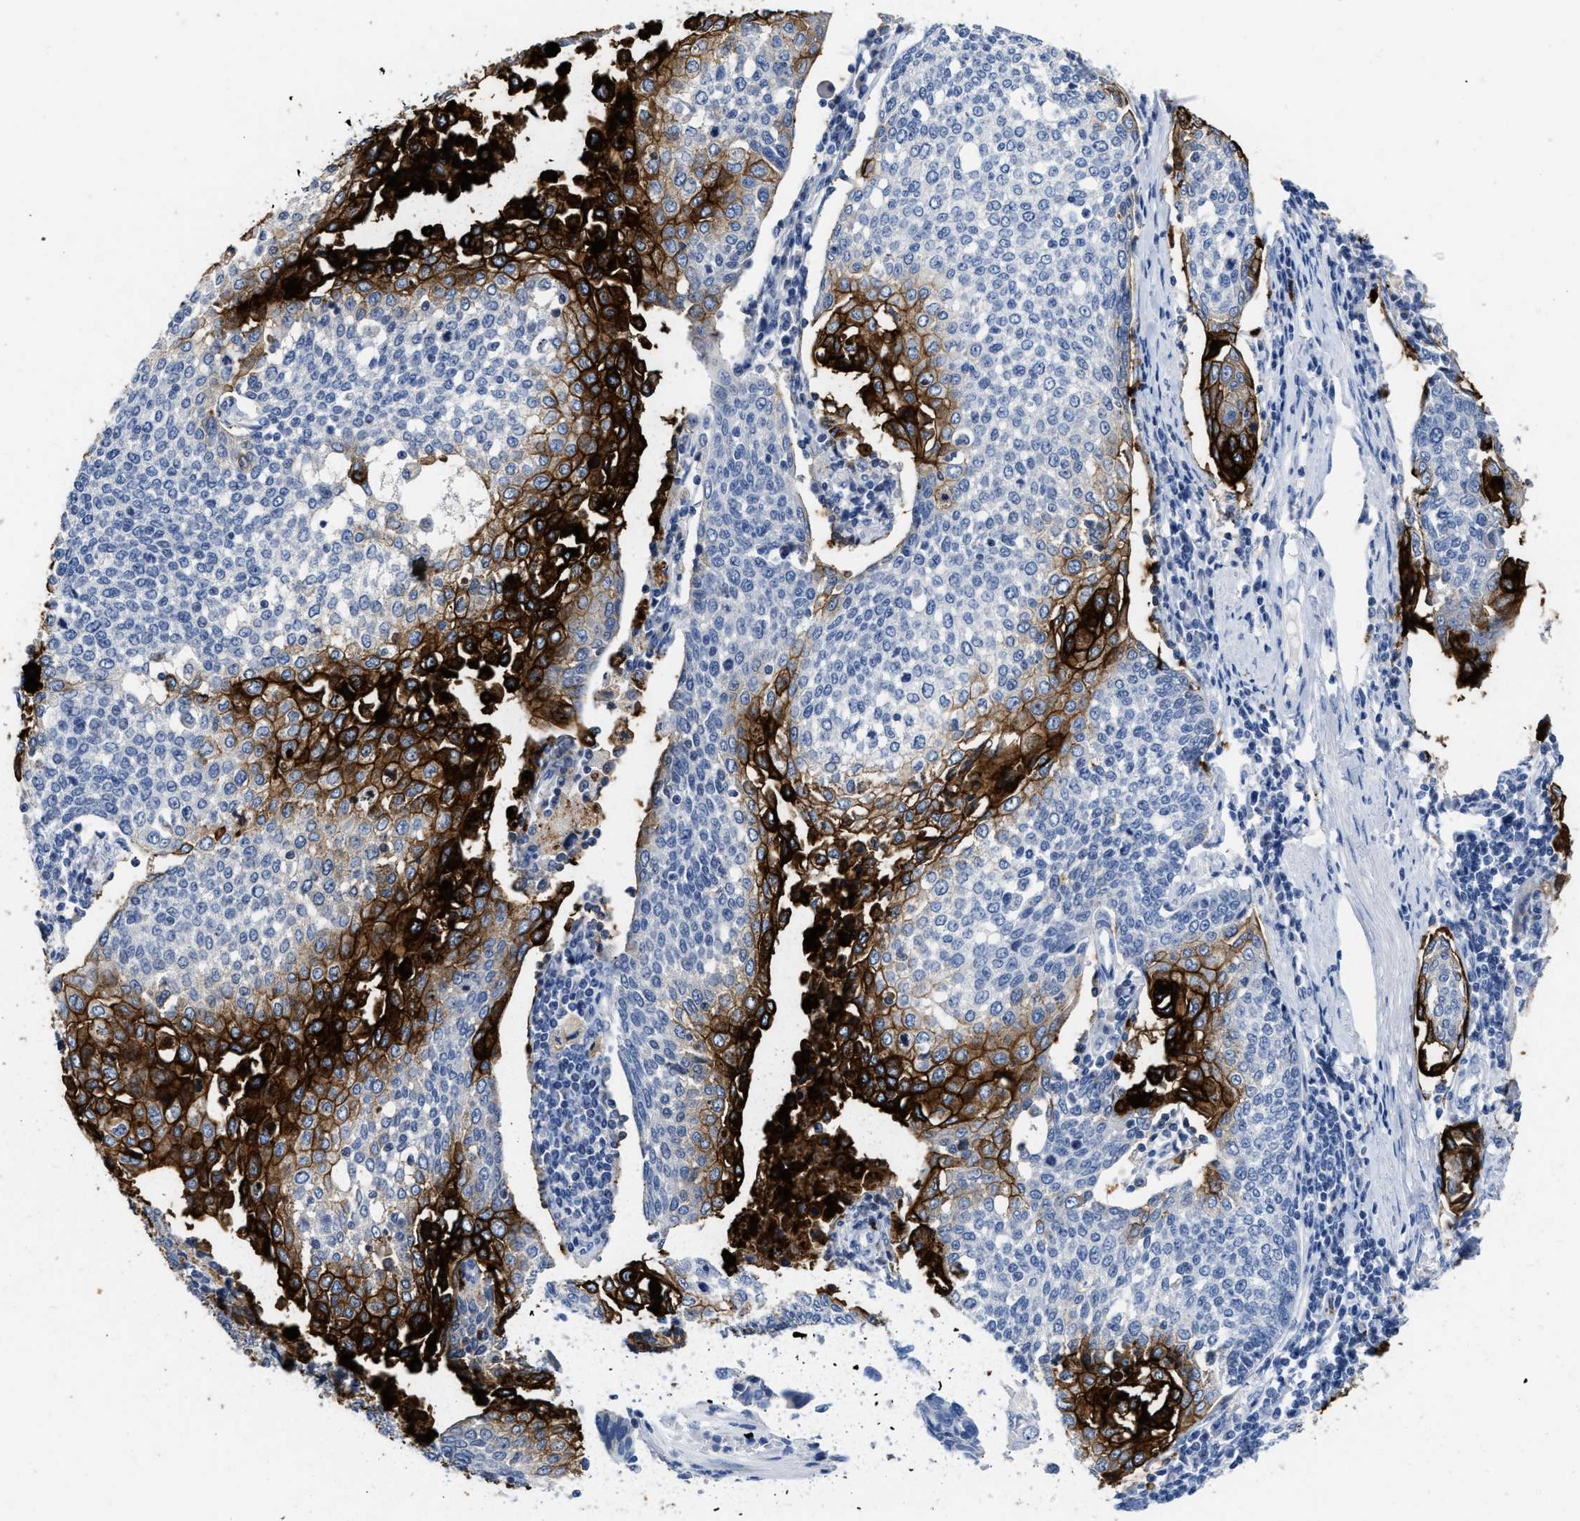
{"staining": {"intensity": "strong", "quantity": "25%-75%", "location": "cytoplasmic/membranous"}, "tissue": "cervical cancer", "cell_type": "Tumor cells", "image_type": "cancer", "snomed": [{"axis": "morphology", "description": "Squamous cell carcinoma, NOS"}, {"axis": "topography", "description": "Cervix"}], "caption": "Protein positivity by IHC displays strong cytoplasmic/membranous expression in about 25%-75% of tumor cells in cervical cancer.", "gene": "CEACAM5", "patient": {"sex": "female", "age": 34}}